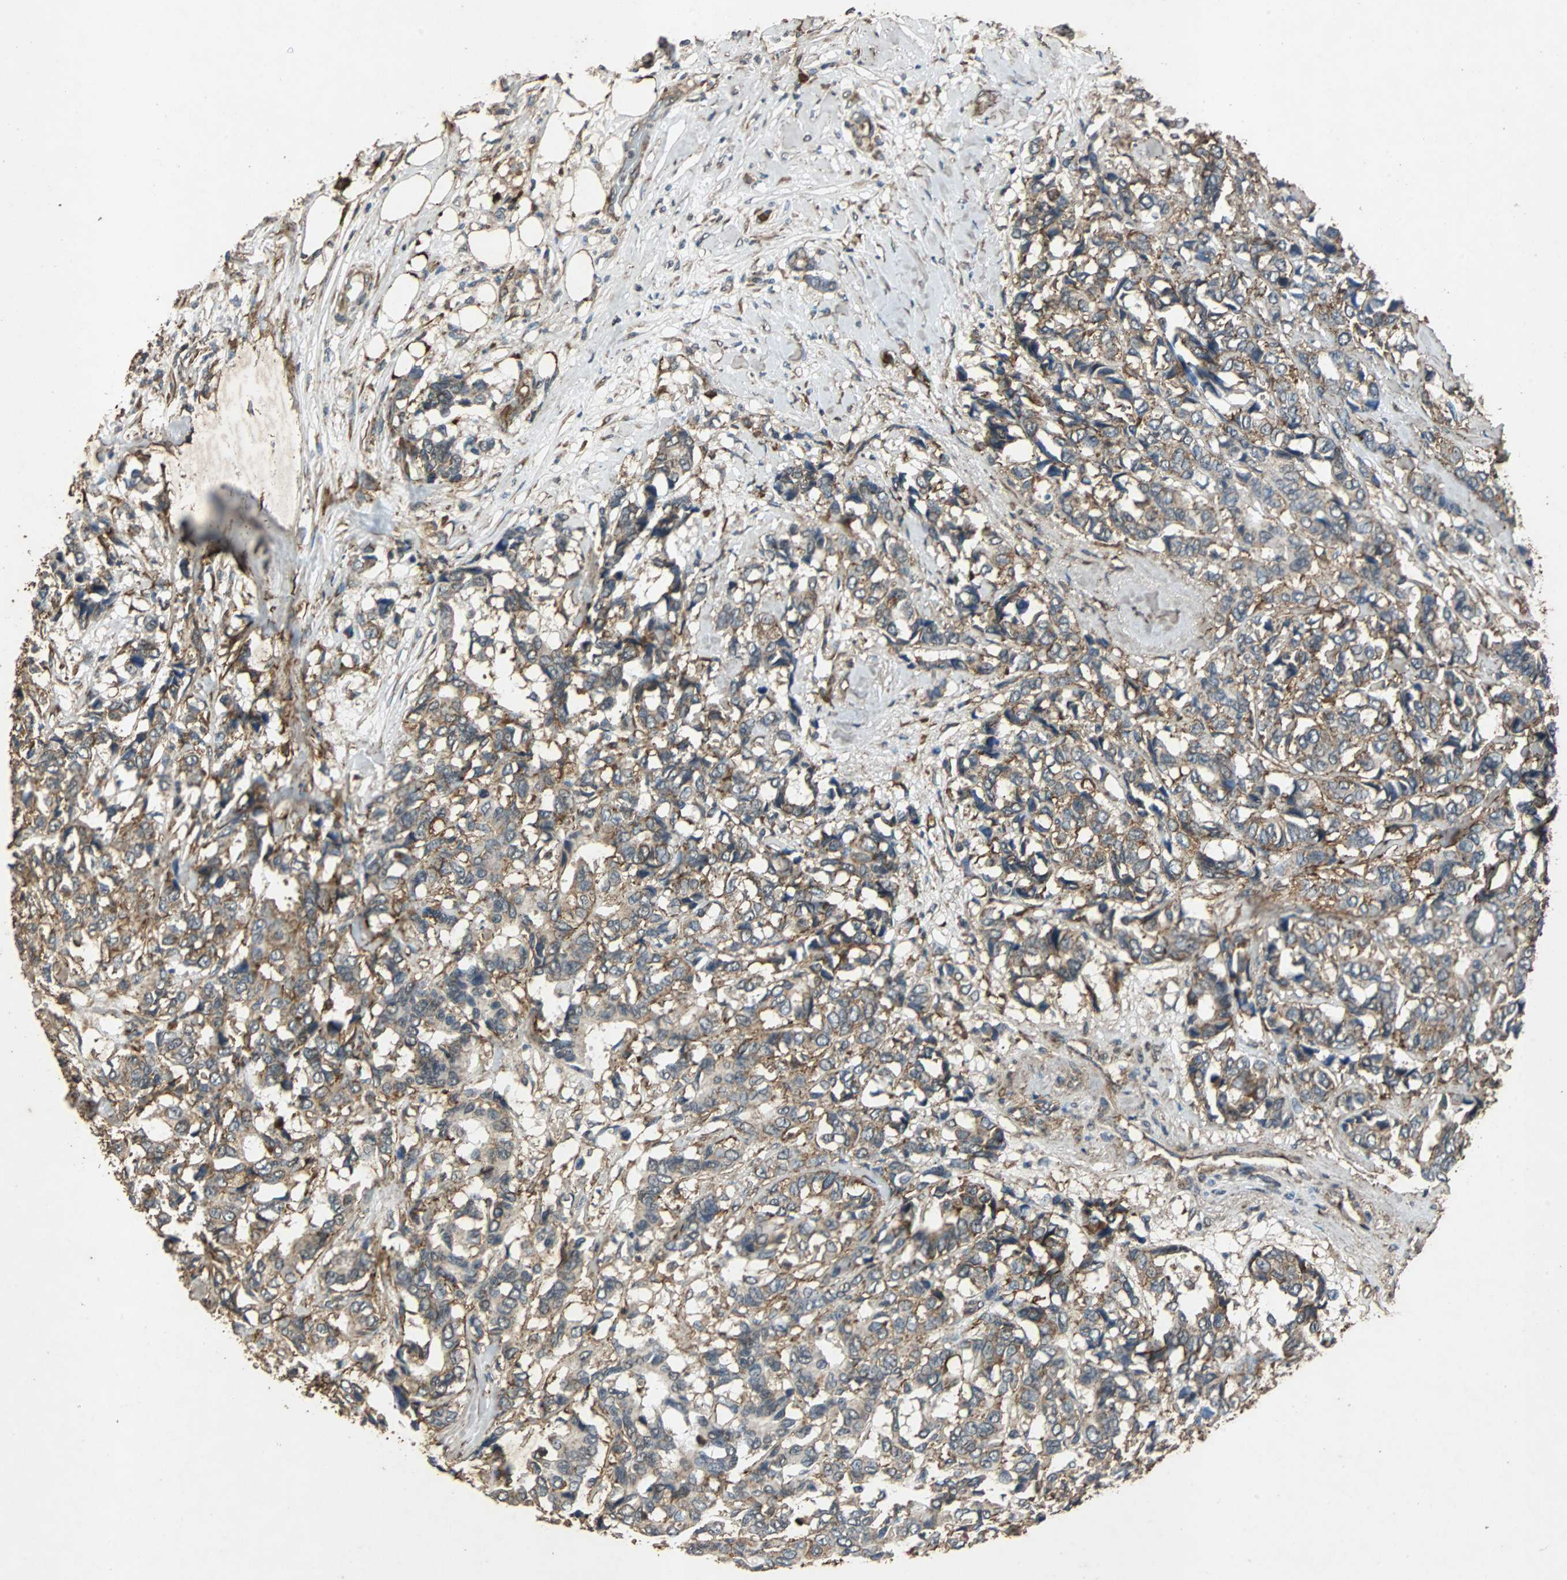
{"staining": {"intensity": "moderate", "quantity": ">75%", "location": "cytoplasmic/membranous"}, "tissue": "breast cancer", "cell_type": "Tumor cells", "image_type": "cancer", "snomed": [{"axis": "morphology", "description": "Duct carcinoma"}, {"axis": "topography", "description": "Breast"}], "caption": "A micrograph showing moderate cytoplasmic/membranous positivity in approximately >75% of tumor cells in intraductal carcinoma (breast), as visualized by brown immunohistochemical staining.", "gene": "NAA10", "patient": {"sex": "female", "age": 87}}